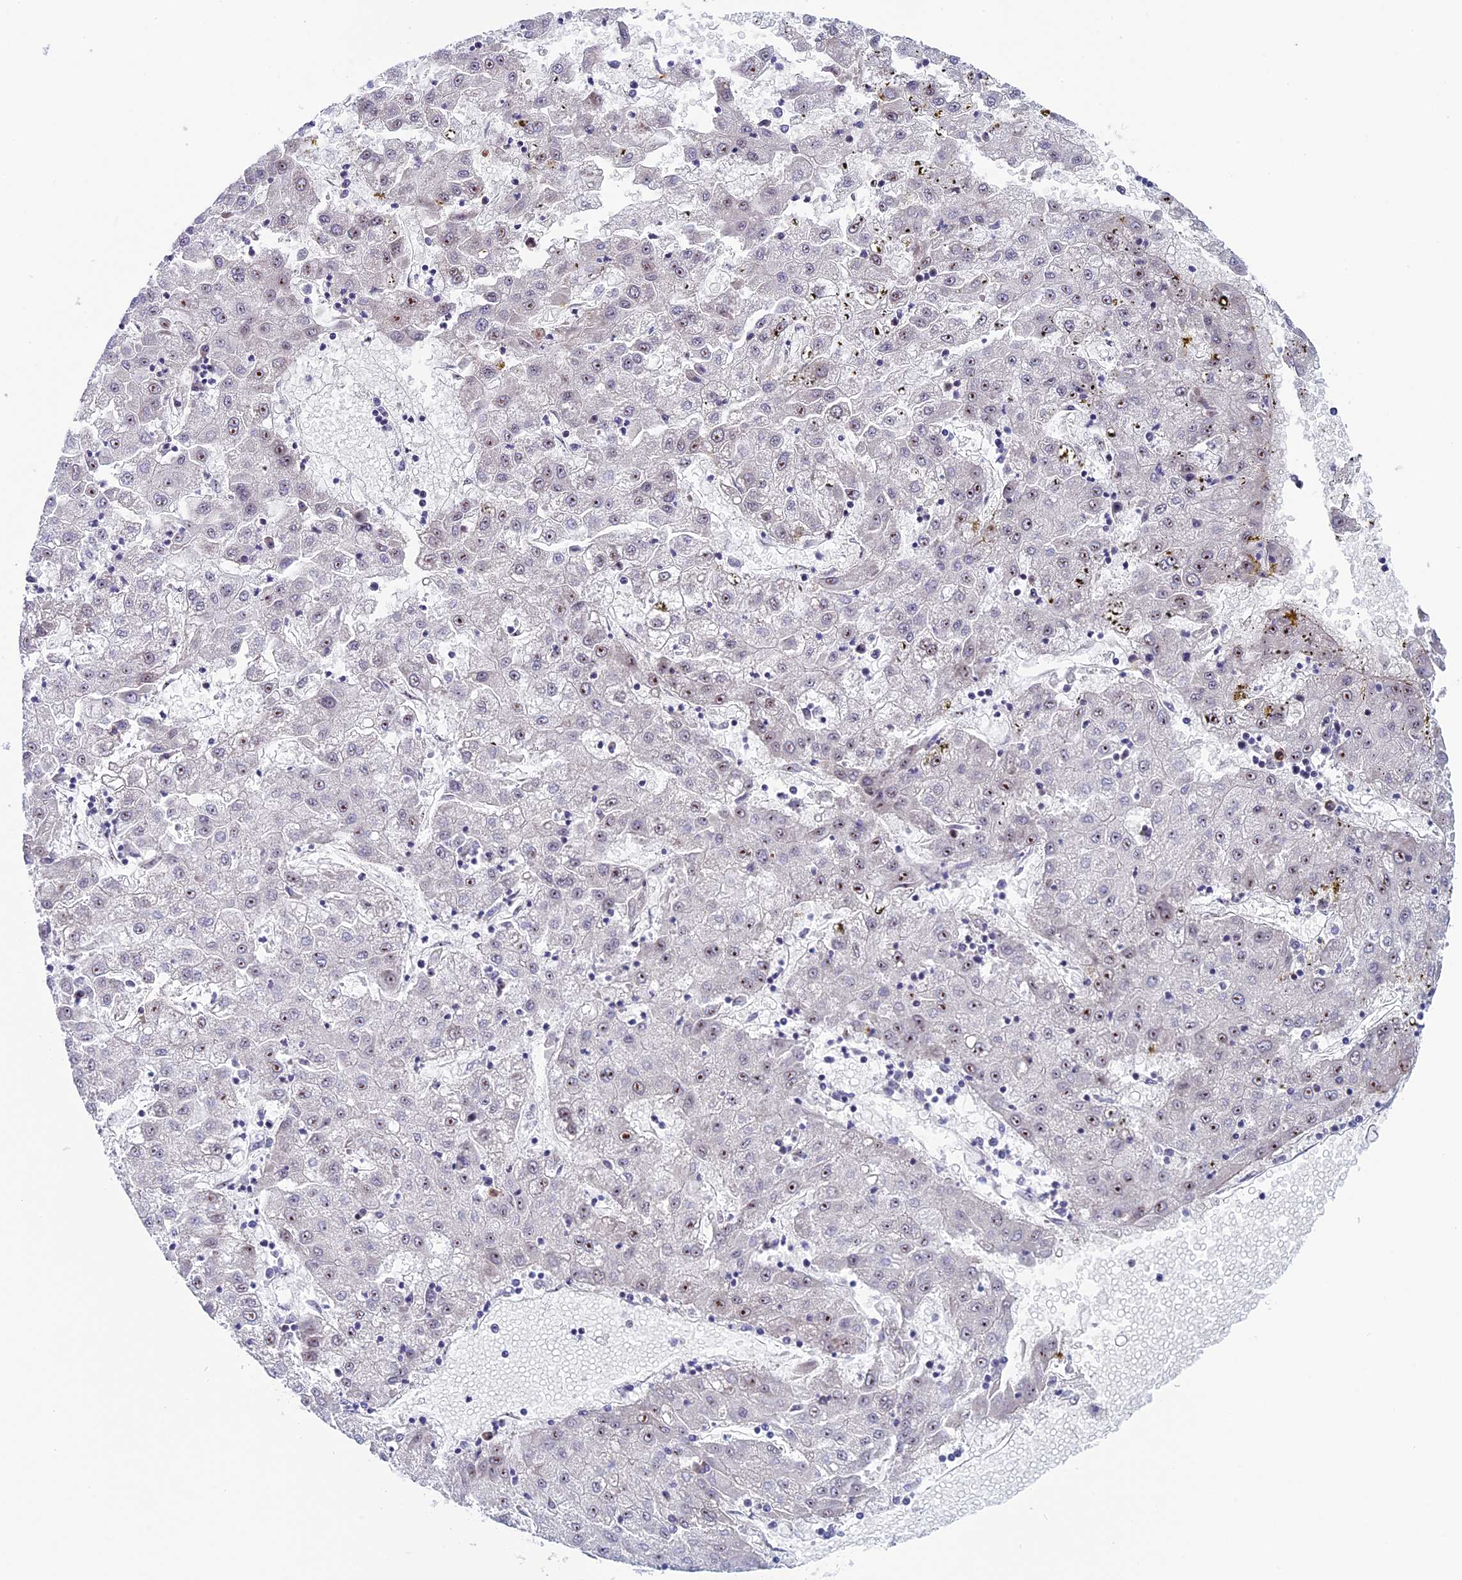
{"staining": {"intensity": "moderate", "quantity": "<25%", "location": "nuclear"}, "tissue": "liver cancer", "cell_type": "Tumor cells", "image_type": "cancer", "snomed": [{"axis": "morphology", "description": "Carcinoma, Hepatocellular, NOS"}, {"axis": "topography", "description": "Liver"}], "caption": "Protein expression analysis of hepatocellular carcinoma (liver) reveals moderate nuclear positivity in approximately <25% of tumor cells.", "gene": "CCDC86", "patient": {"sex": "male", "age": 72}}